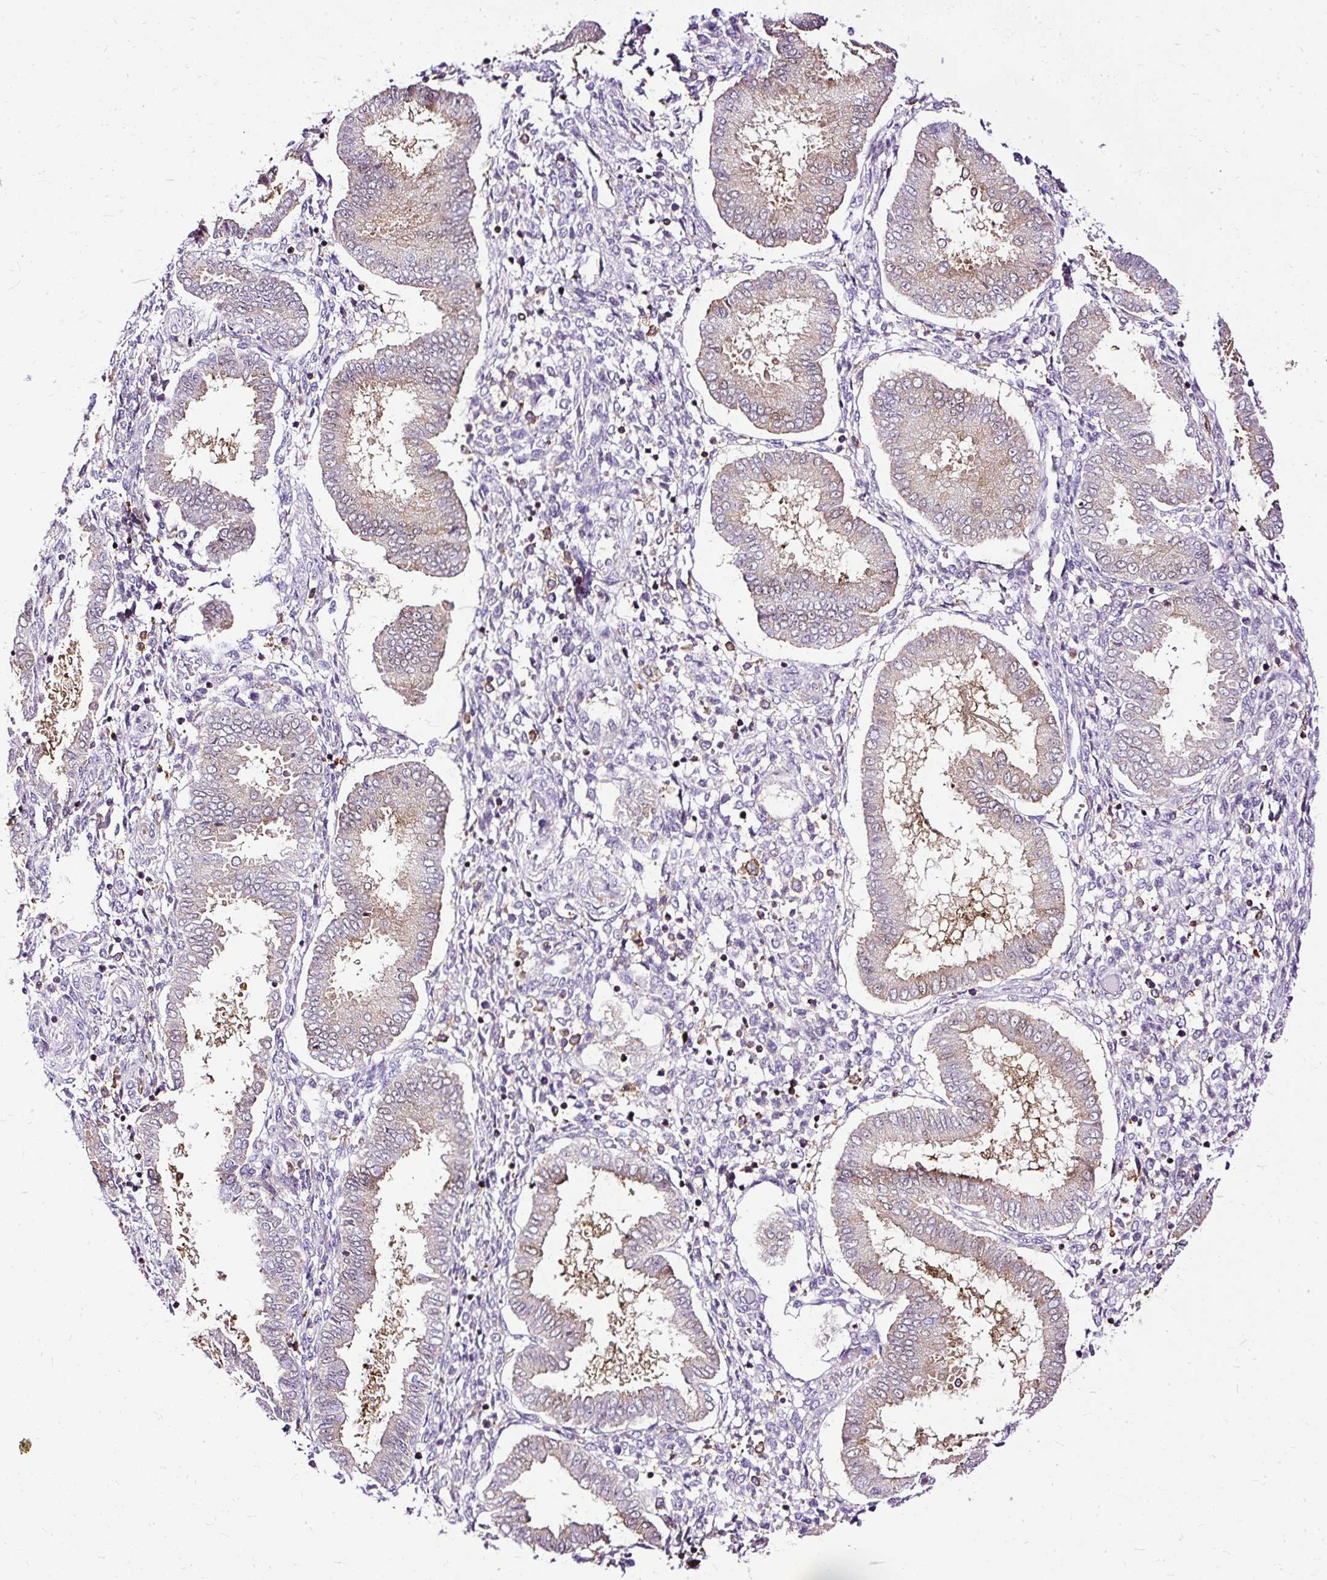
{"staining": {"intensity": "negative", "quantity": "none", "location": "none"}, "tissue": "endometrium", "cell_type": "Cells in endometrial stroma", "image_type": "normal", "snomed": [{"axis": "morphology", "description": "Normal tissue, NOS"}, {"axis": "topography", "description": "Endometrium"}], "caption": "IHC photomicrograph of unremarkable endometrium: endometrium stained with DAB (3,3'-diaminobenzidine) exhibits no significant protein expression in cells in endometrial stroma.", "gene": "TWF2", "patient": {"sex": "female", "age": 24}}